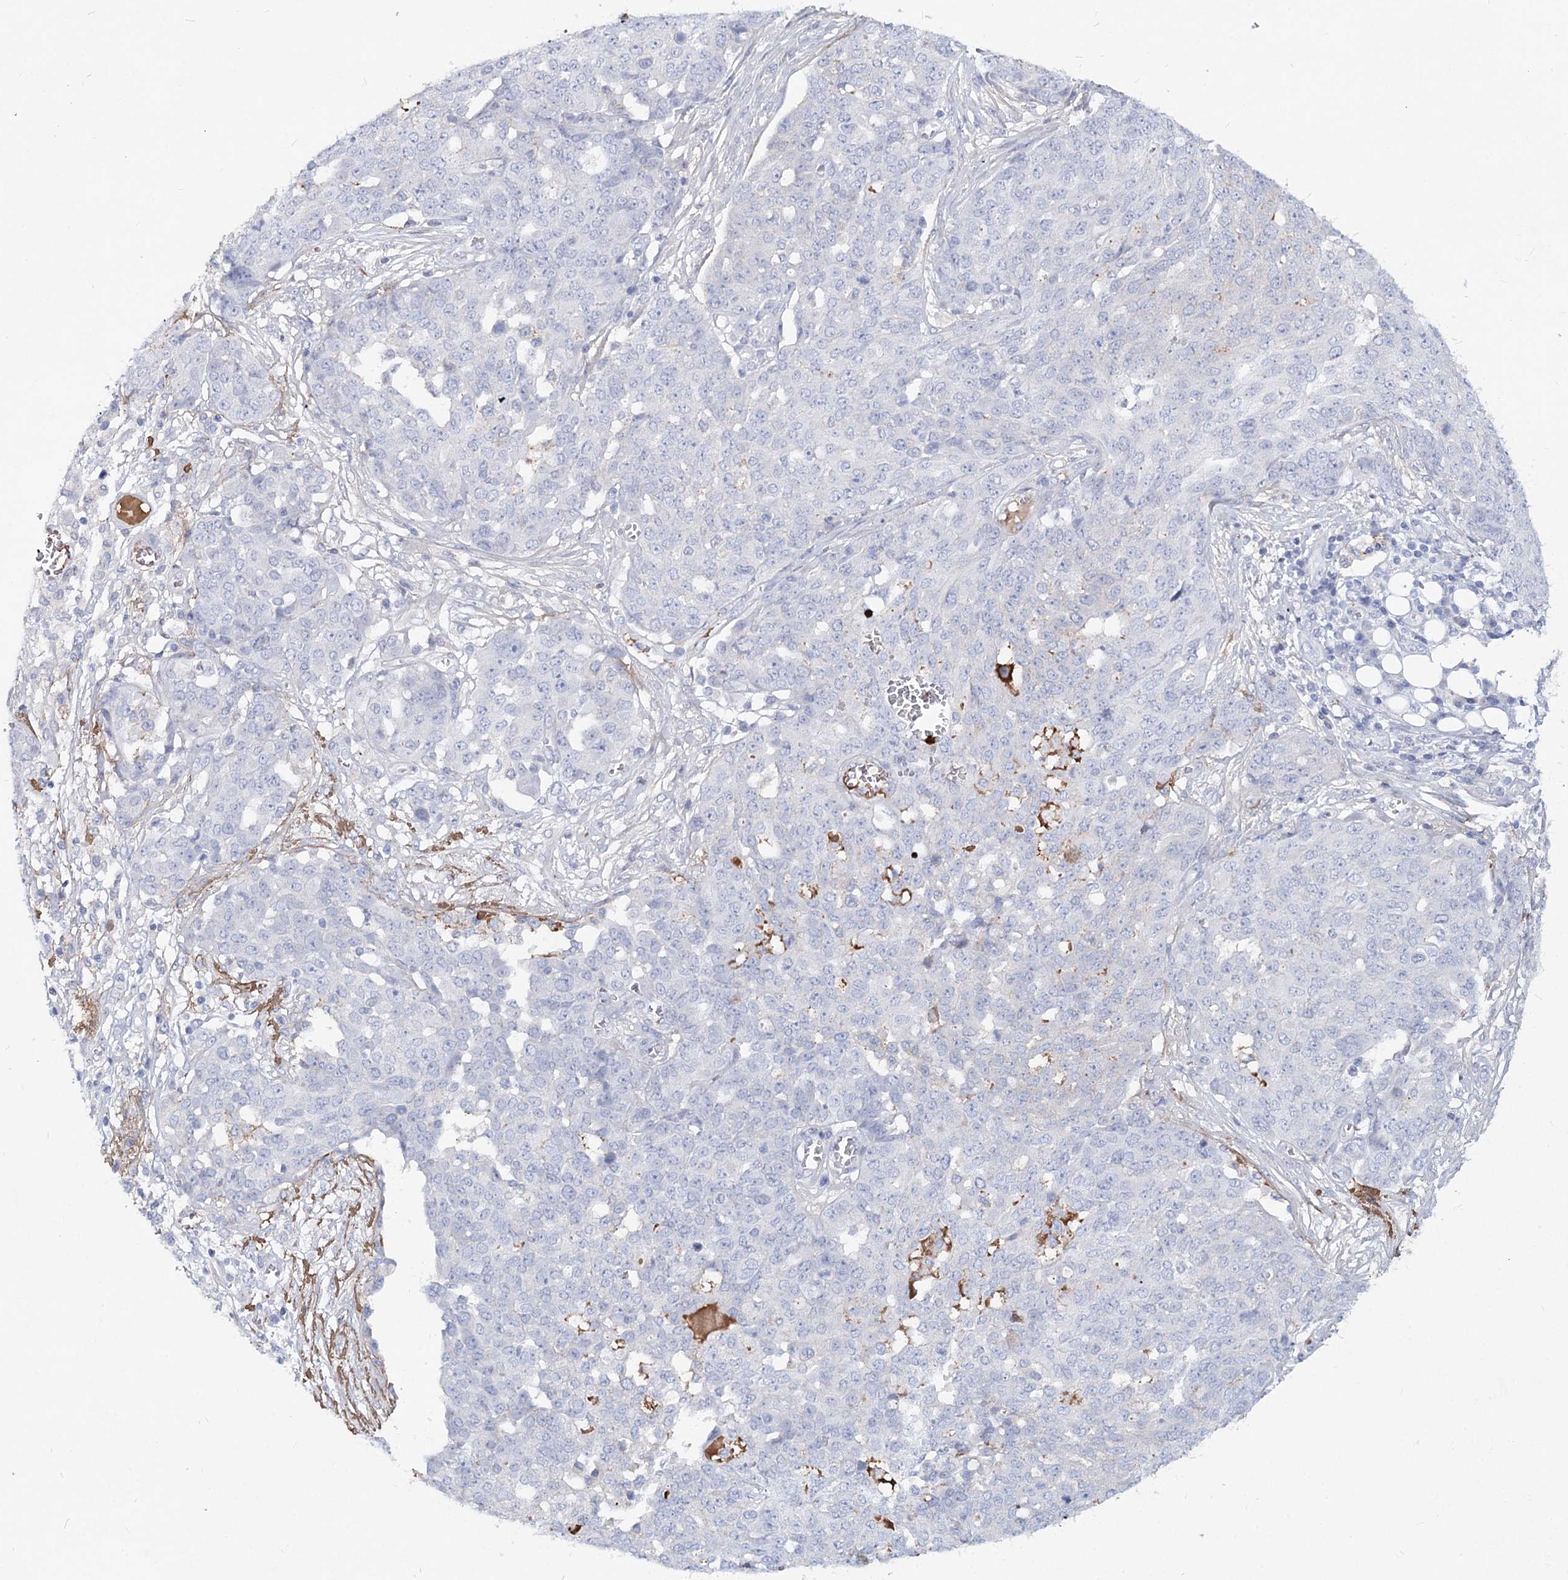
{"staining": {"intensity": "negative", "quantity": "none", "location": "none"}, "tissue": "ovarian cancer", "cell_type": "Tumor cells", "image_type": "cancer", "snomed": [{"axis": "morphology", "description": "Cystadenocarcinoma, serous, NOS"}, {"axis": "topography", "description": "Soft tissue"}, {"axis": "topography", "description": "Ovary"}], "caption": "Immunohistochemistry (IHC) of serous cystadenocarcinoma (ovarian) reveals no positivity in tumor cells.", "gene": "TASOR2", "patient": {"sex": "female", "age": 57}}